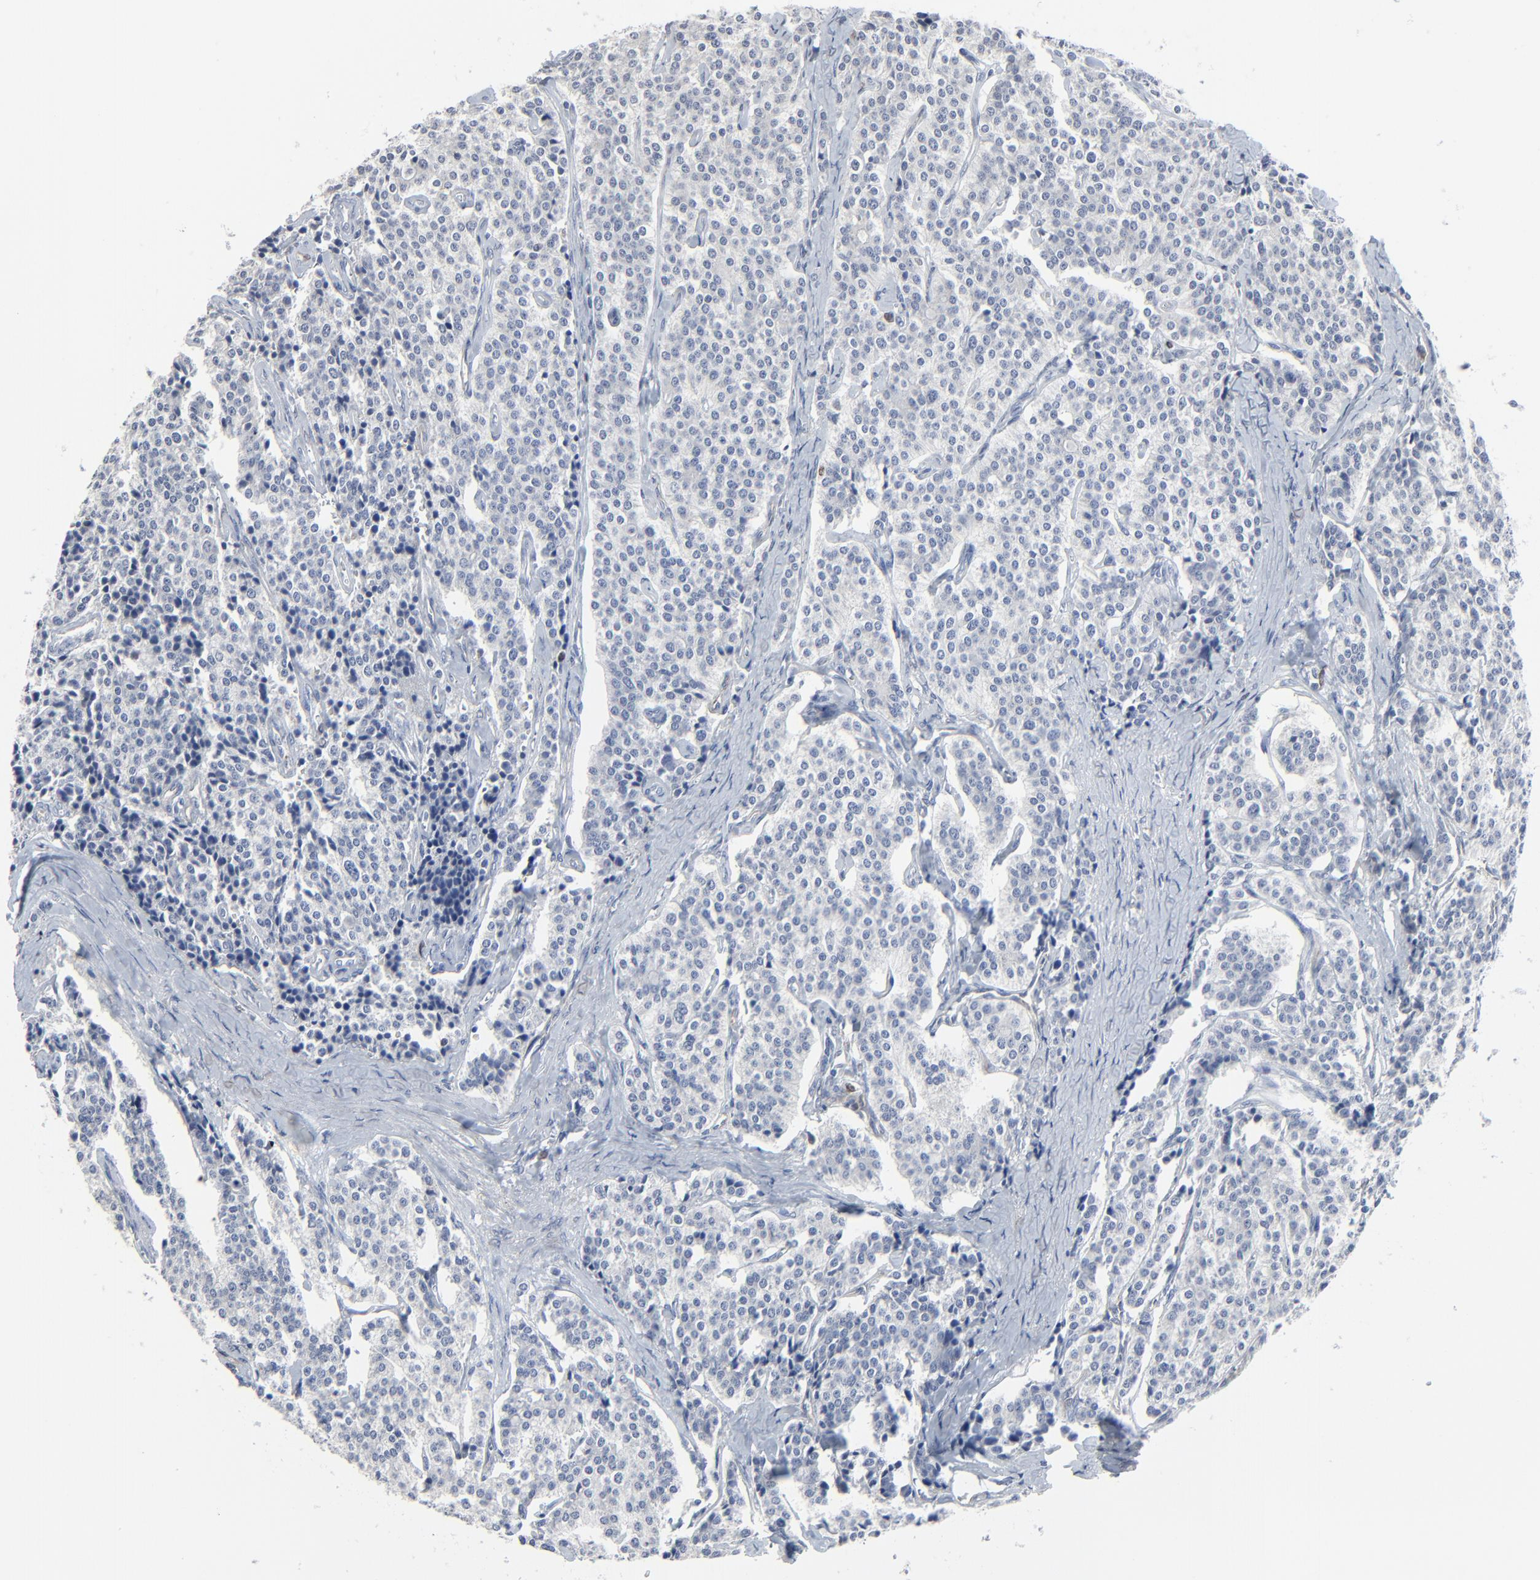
{"staining": {"intensity": "negative", "quantity": "none", "location": "none"}, "tissue": "carcinoid", "cell_type": "Tumor cells", "image_type": "cancer", "snomed": [{"axis": "morphology", "description": "Carcinoid, malignant, NOS"}, {"axis": "topography", "description": "Small intestine"}], "caption": "Protein analysis of carcinoid displays no significant expression in tumor cells.", "gene": "BIRC3", "patient": {"sex": "male", "age": 63}}